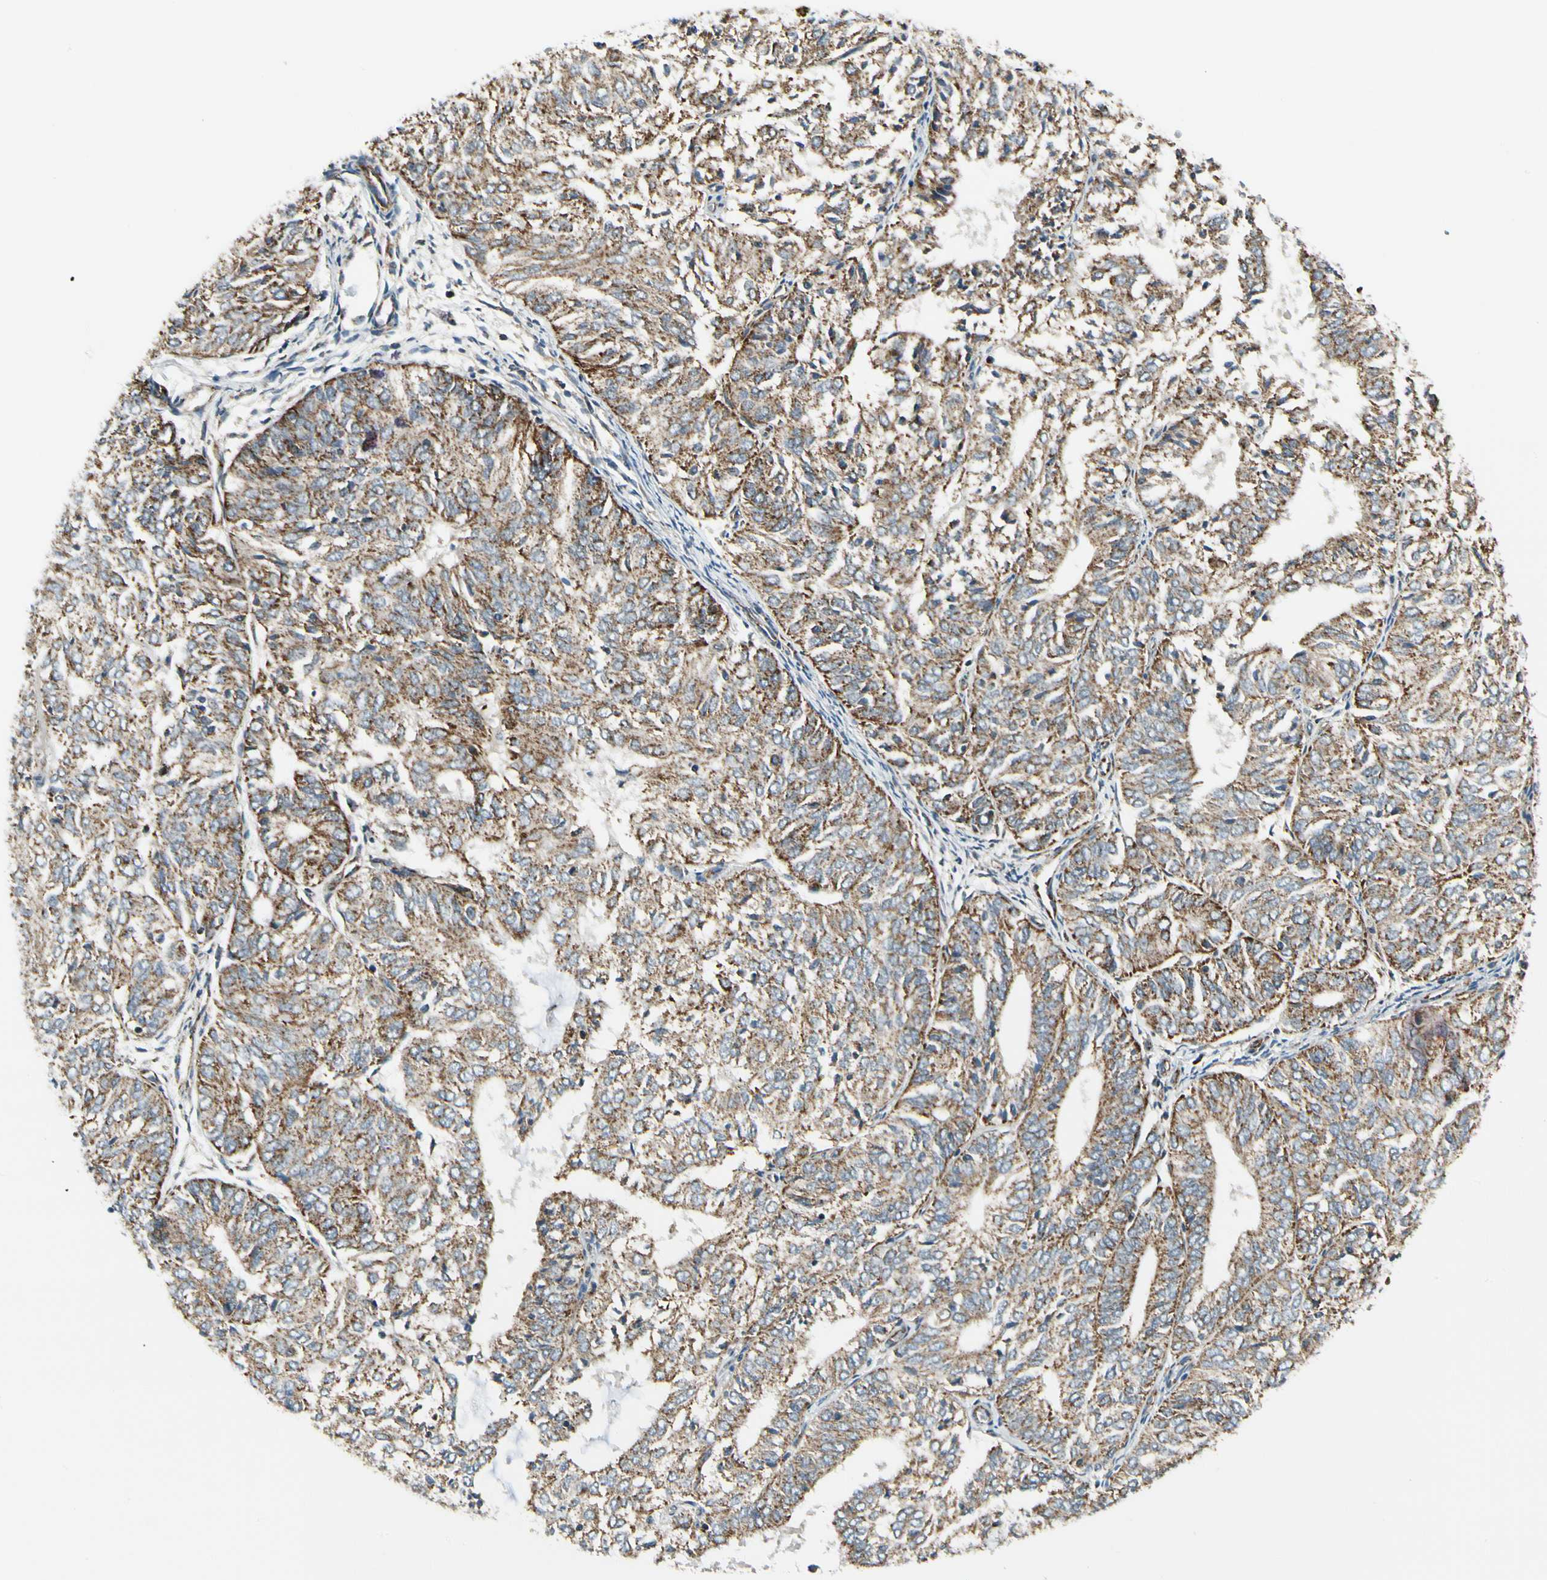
{"staining": {"intensity": "moderate", "quantity": ">75%", "location": "cytoplasmic/membranous"}, "tissue": "endometrial cancer", "cell_type": "Tumor cells", "image_type": "cancer", "snomed": [{"axis": "morphology", "description": "Adenocarcinoma, NOS"}, {"axis": "topography", "description": "Uterus"}], "caption": "This image displays IHC staining of endometrial adenocarcinoma, with medium moderate cytoplasmic/membranous positivity in about >75% of tumor cells.", "gene": "EPHB3", "patient": {"sex": "female", "age": 60}}